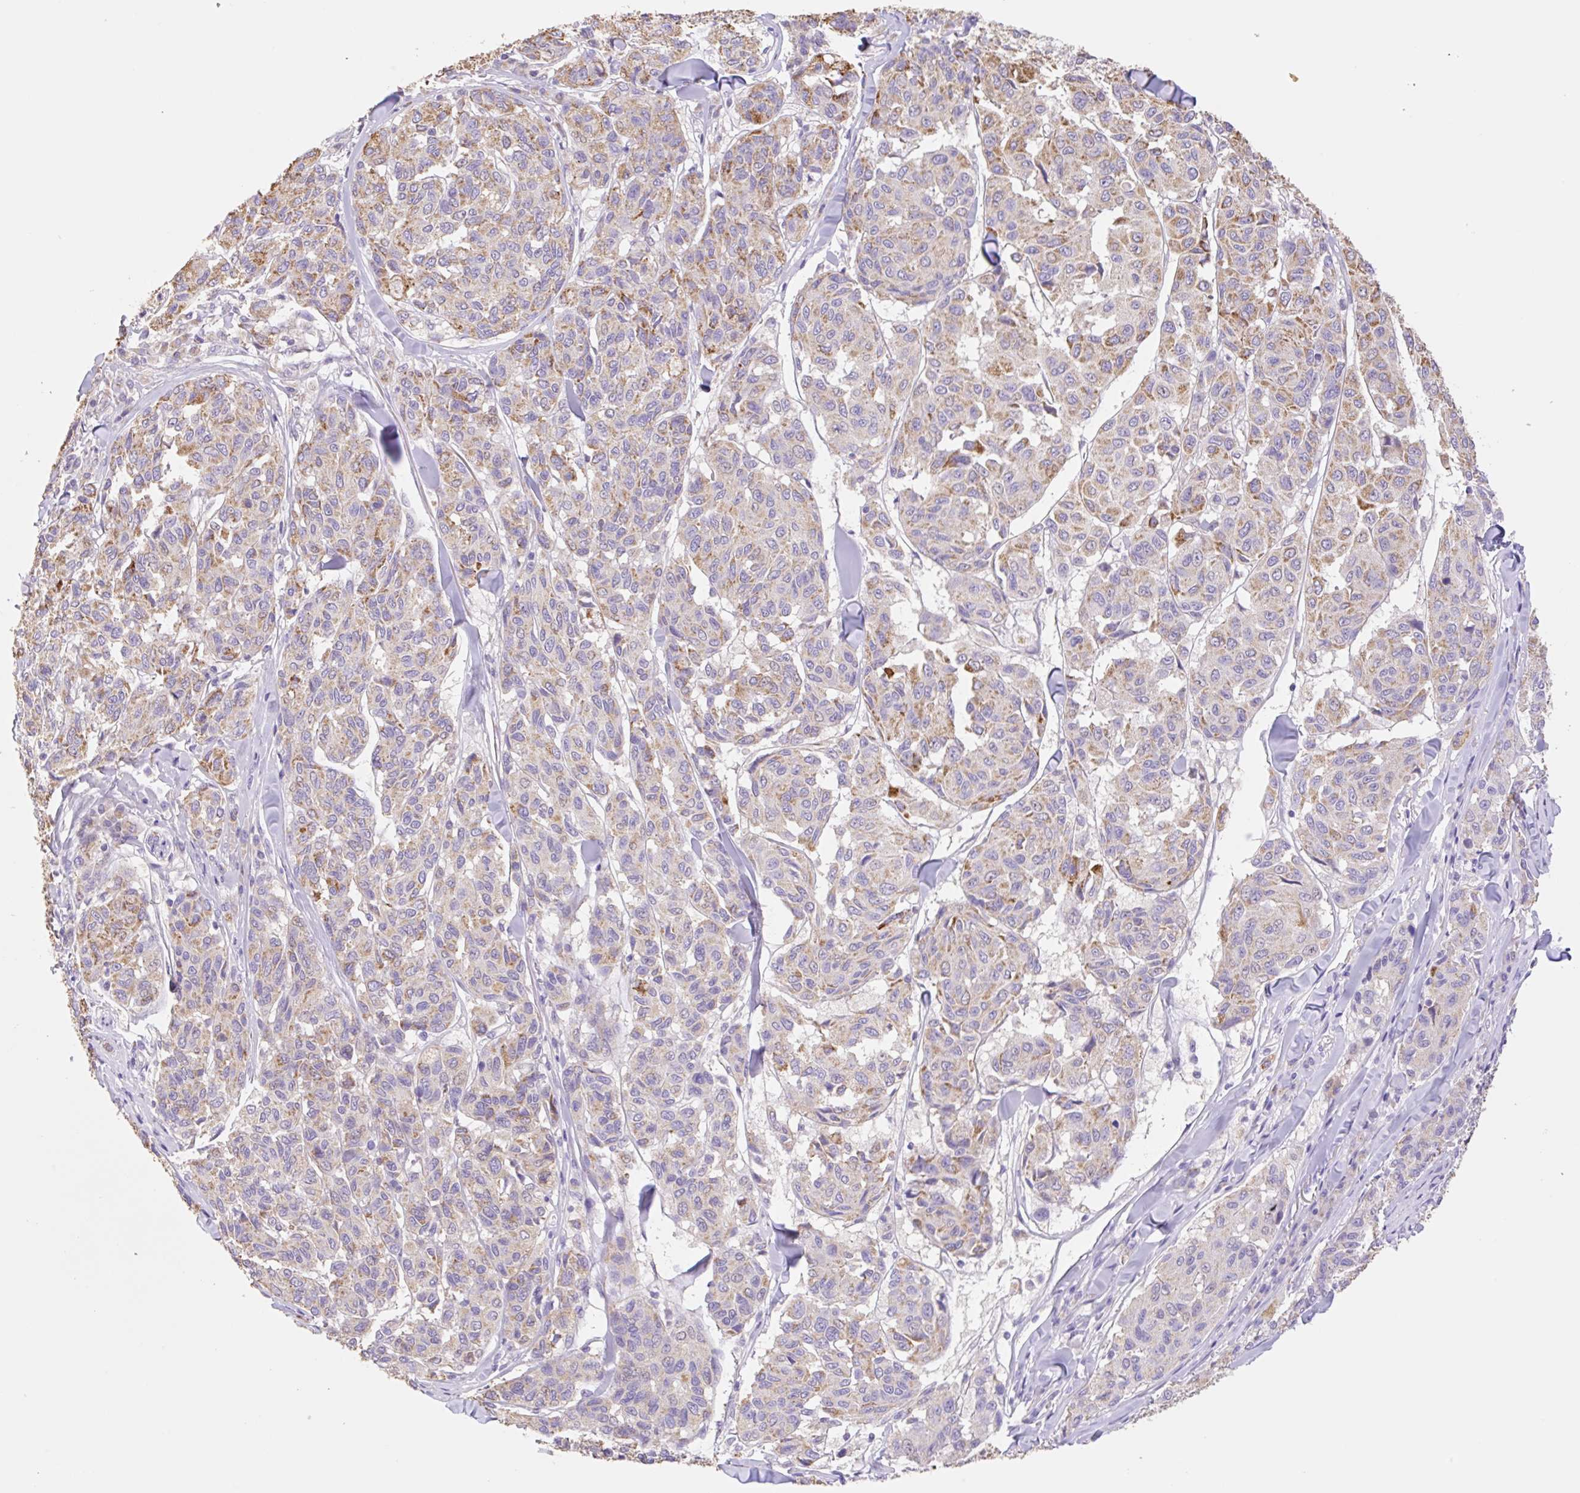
{"staining": {"intensity": "moderate", "quantity": "25%-75%", "location": "cytoplasmic/membranous"}, "tissue": "melanoma", "cell_type": "Tumor cells", "image_type": "cancer", "snomed": [{"axis": "morphology", "description": "Malignant melanoma, NOS"}, {"axis": "topography", "description": "Skin"}], "caption": "This image displays melanoma stained with IHC to label a protein in brown. The cytoplasmic/membranous of tumor cells show moderate positivity for the protein. Nuclei are counter-stained blue.", "gene": "COPZ2", "patient": {"sex": "female", "age": 66}}